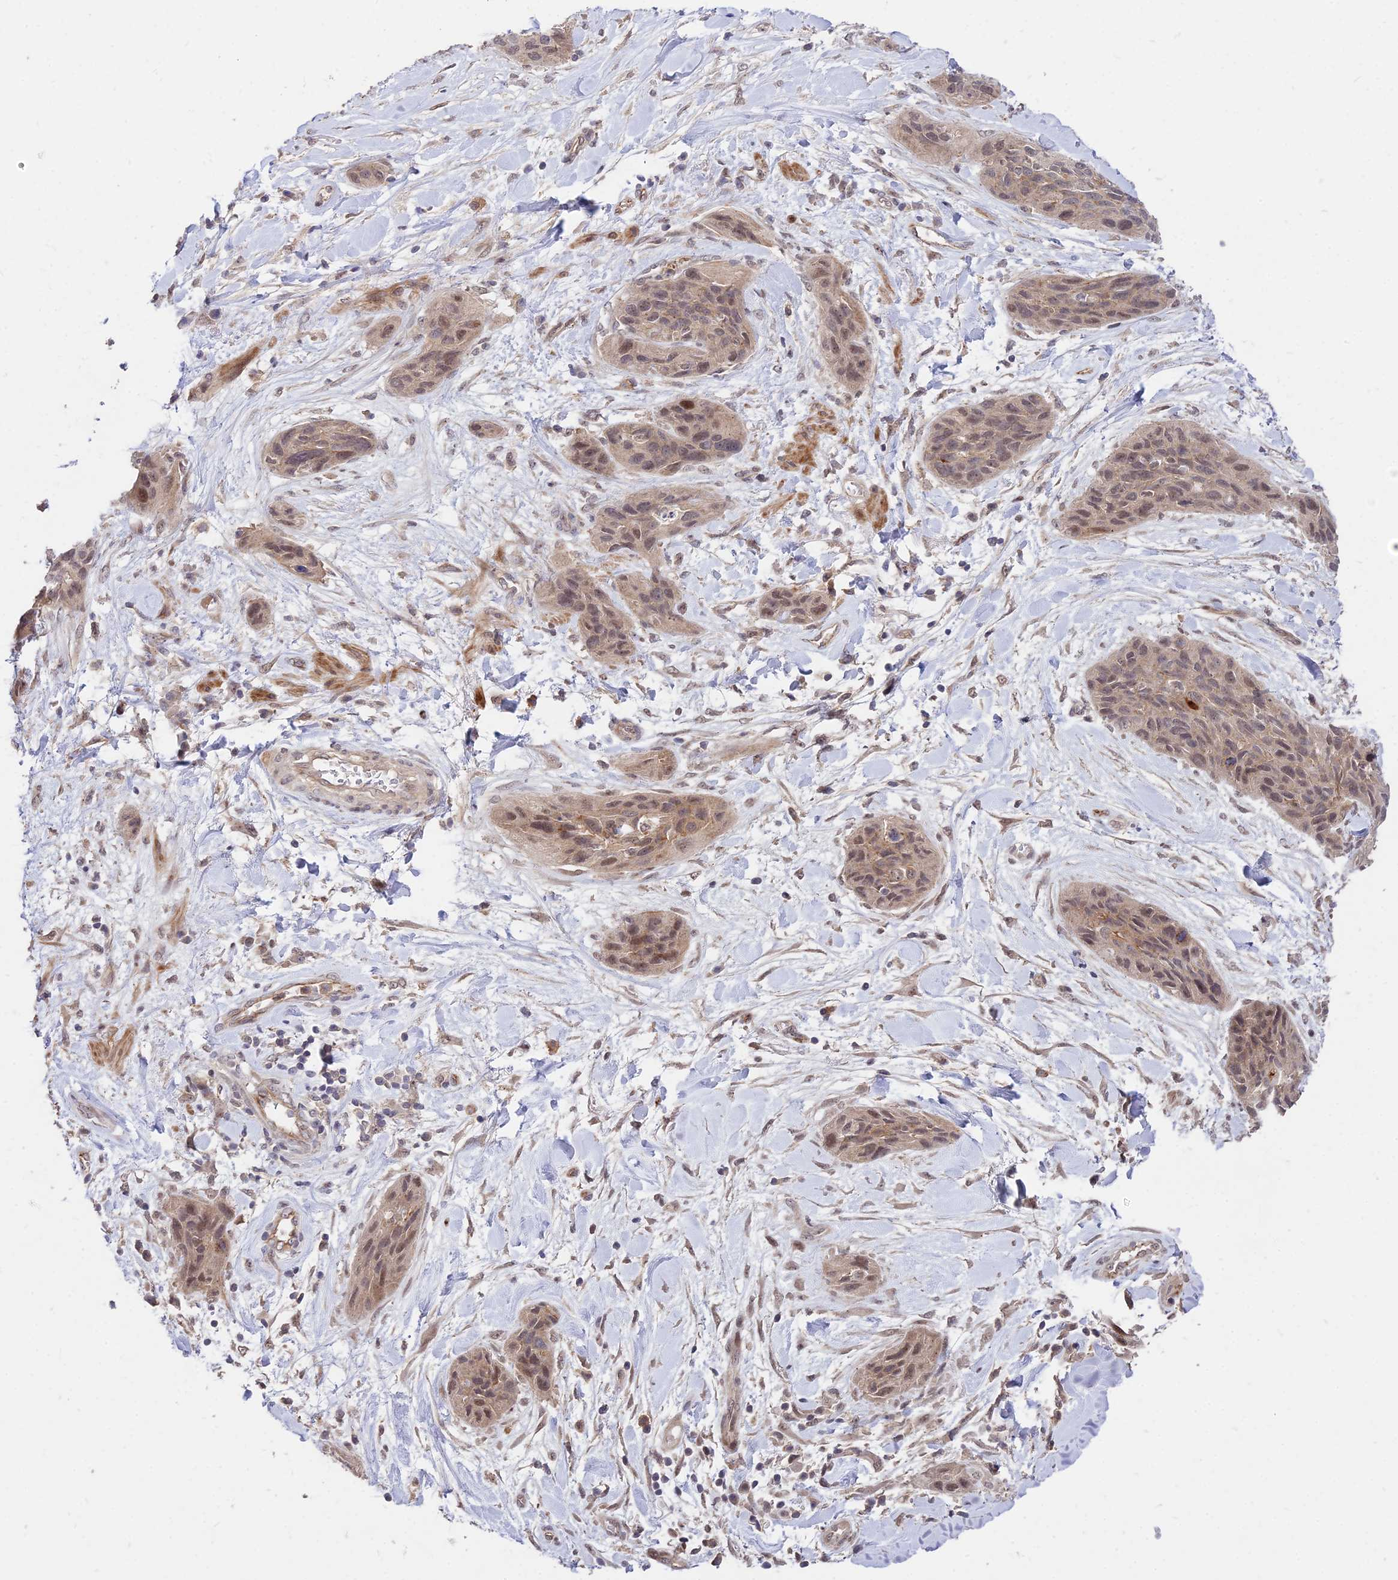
{"staining": {"intensity": "moderate", "quantity": ">75%", "location": "nuclear"}, "tissue": "lung cancer", "cell_type": "Tumor cells", "image_type": "cancer", "snomed": [{"axis": "morphology", "description": "Squamous cell carcinoma, NOS"}, {"axis": "topography", "description": "Lung"}], "caption": "Tumor cells show medium levels of moderate nuclear positivity in approximately >75% of cells in lung squamous cell carcinoma.", "gene": "ZNF85", "patient": {"sex": "female", "age": 70}}